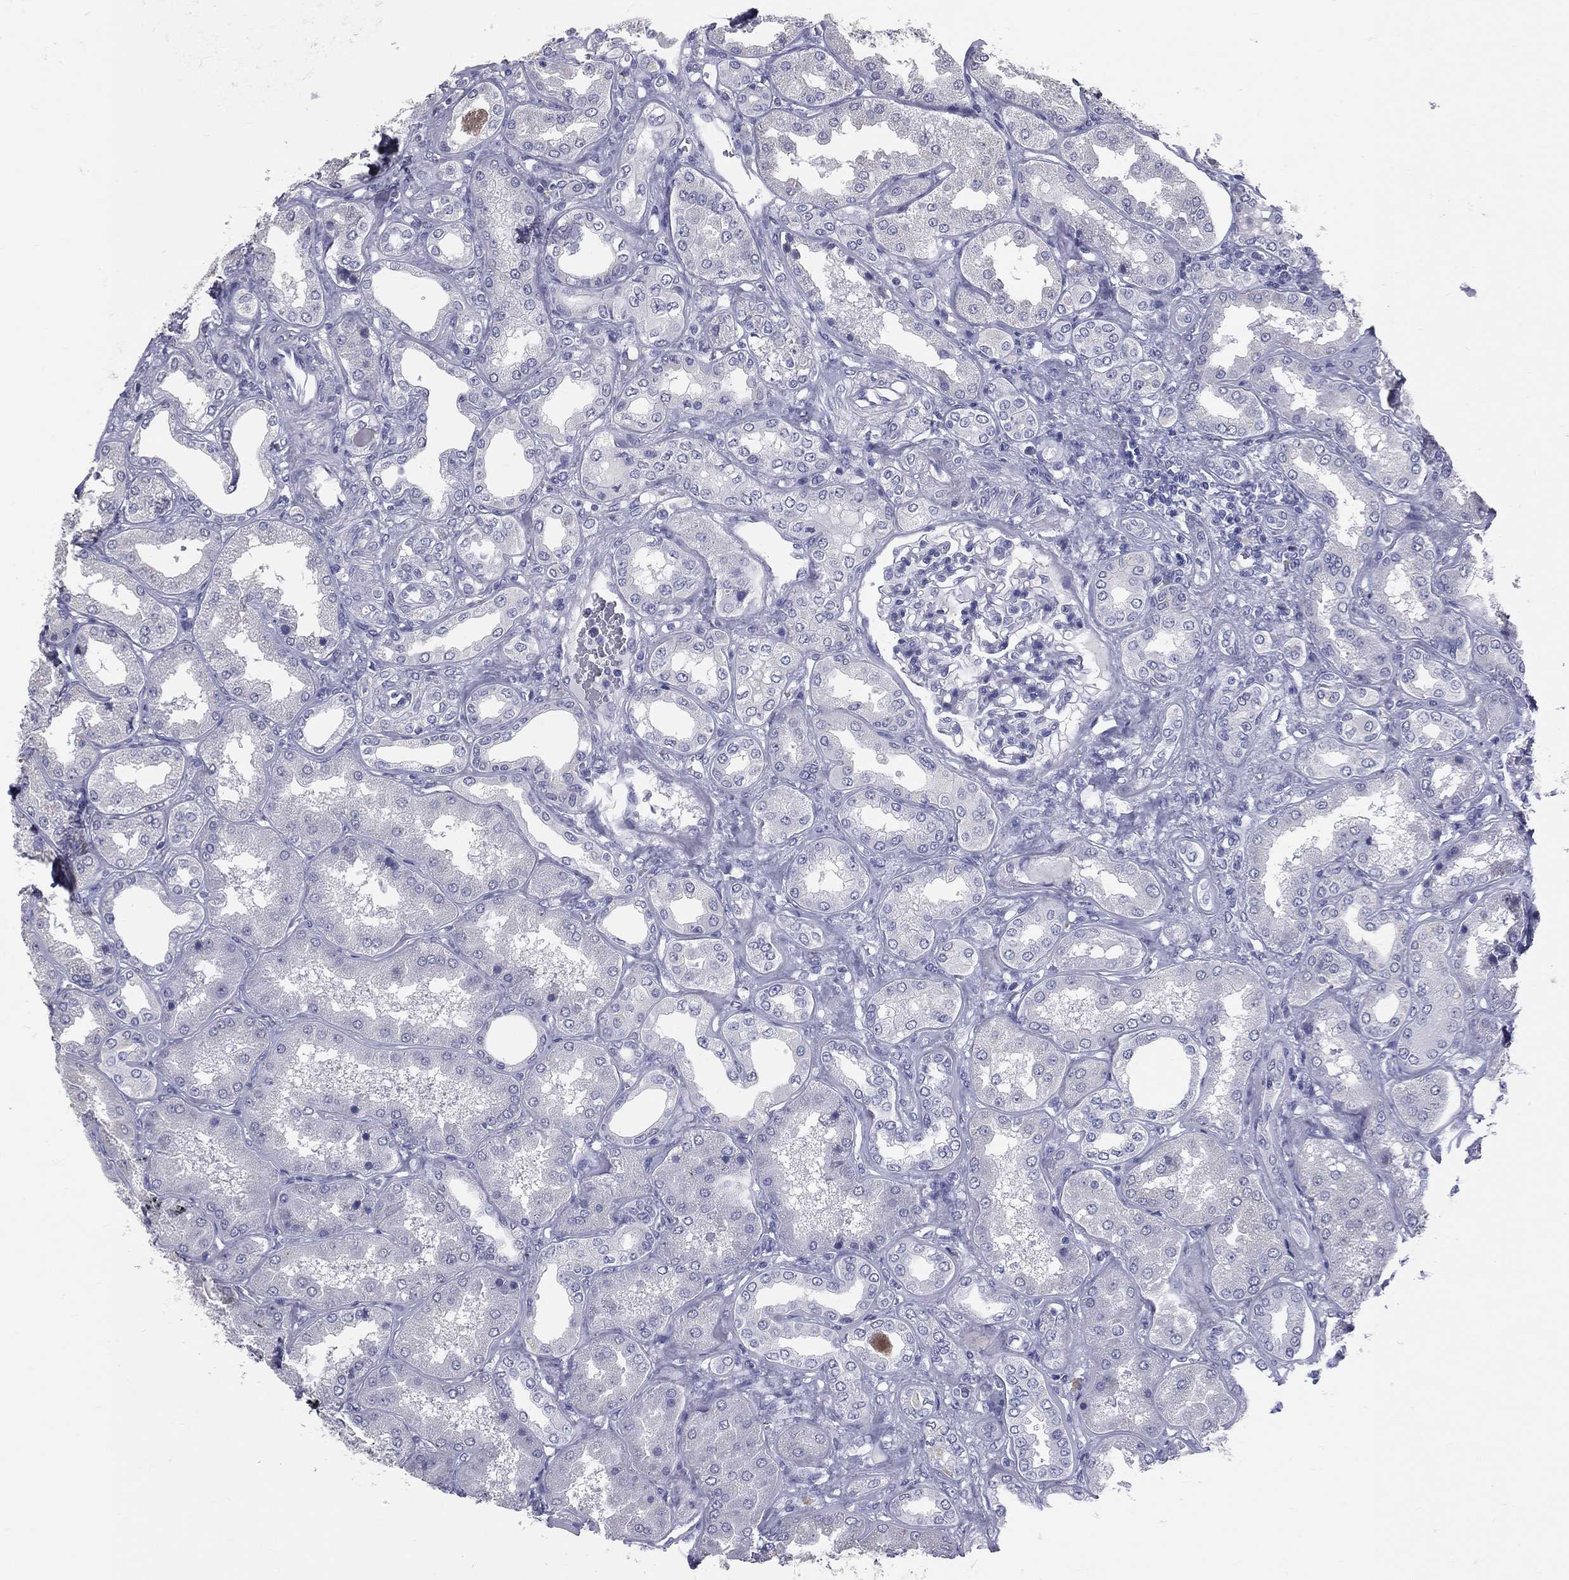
{"staining": {"intensity": "negative", "quantity": "none", "location": "none"}, "tissue": "kidney", "cell_type": "Cells in glomeruli", "image_type": "normal", "snomed": [{"axis": "morphology", "description": "Normal tissue, NOS"}, {"axis": "topography", "description": "Kidney"}], "caption": "Photomicrograph shows no protein staining in cells in glomeruli of unremarkable kidney.", "gene": "TFPI2", "patient": {"sex": "female", "age": 56}}